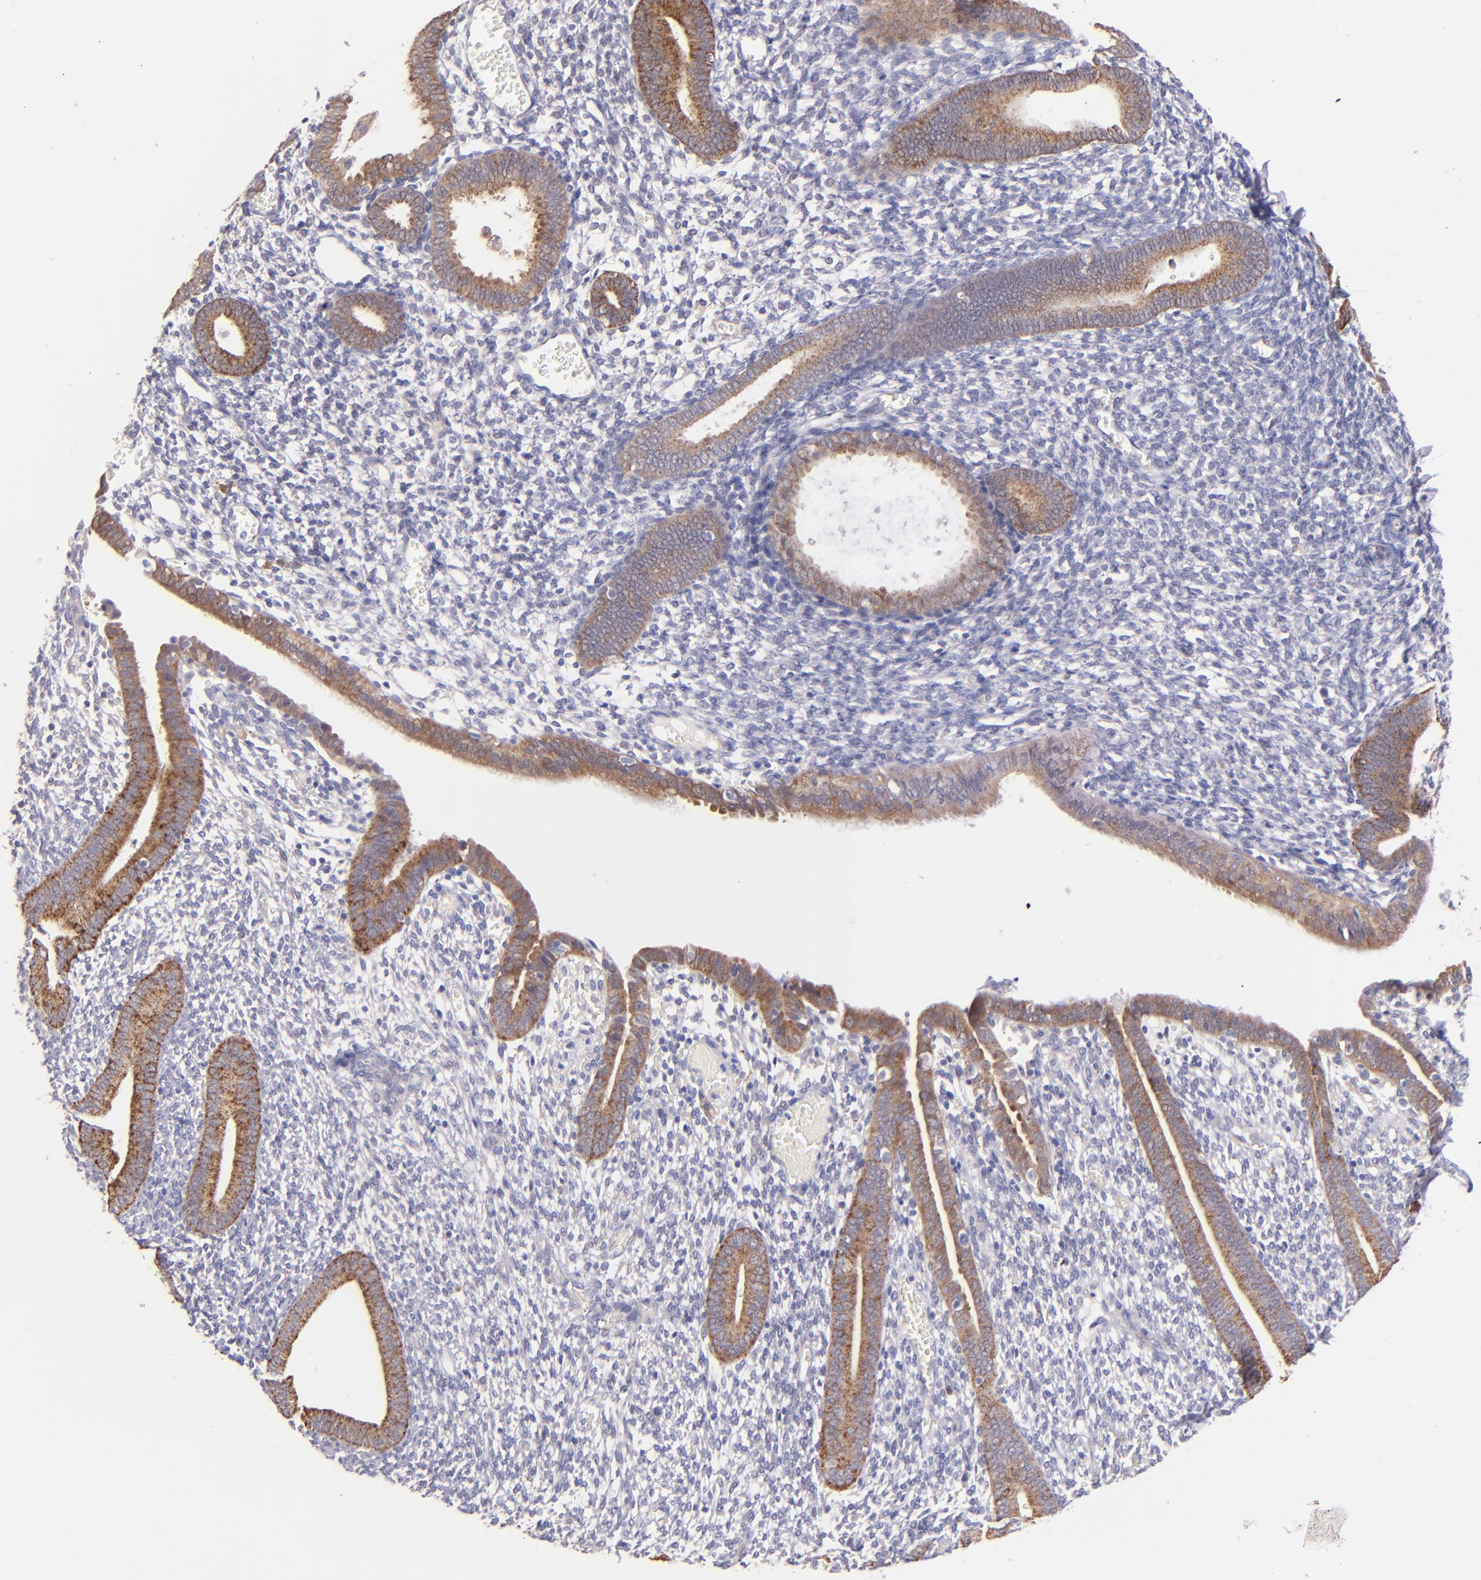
{"staining": {"intensity": "weak", "quantity": "25%-75%", "location": "cytoplasmic/membranous"}, "tissue": "endometrium", "cell_type": "Cells in endometrial stroma", "image_type": "normal", "snomed": [{"axis": "morphology", "description": "Normal tissue, NOS"}, {"axis": "topography", "description": "Smooth muscle"}, {"axis": "topography", "description": "Endometrium"}], "caption": "A brown stain labels weak cytoplasmic/membranous positivity of a protein in cells in endometrial stroma of benign human endometrium.", "gene": "SH2D4A", "patient": {"sex": "female", "age": 57}}